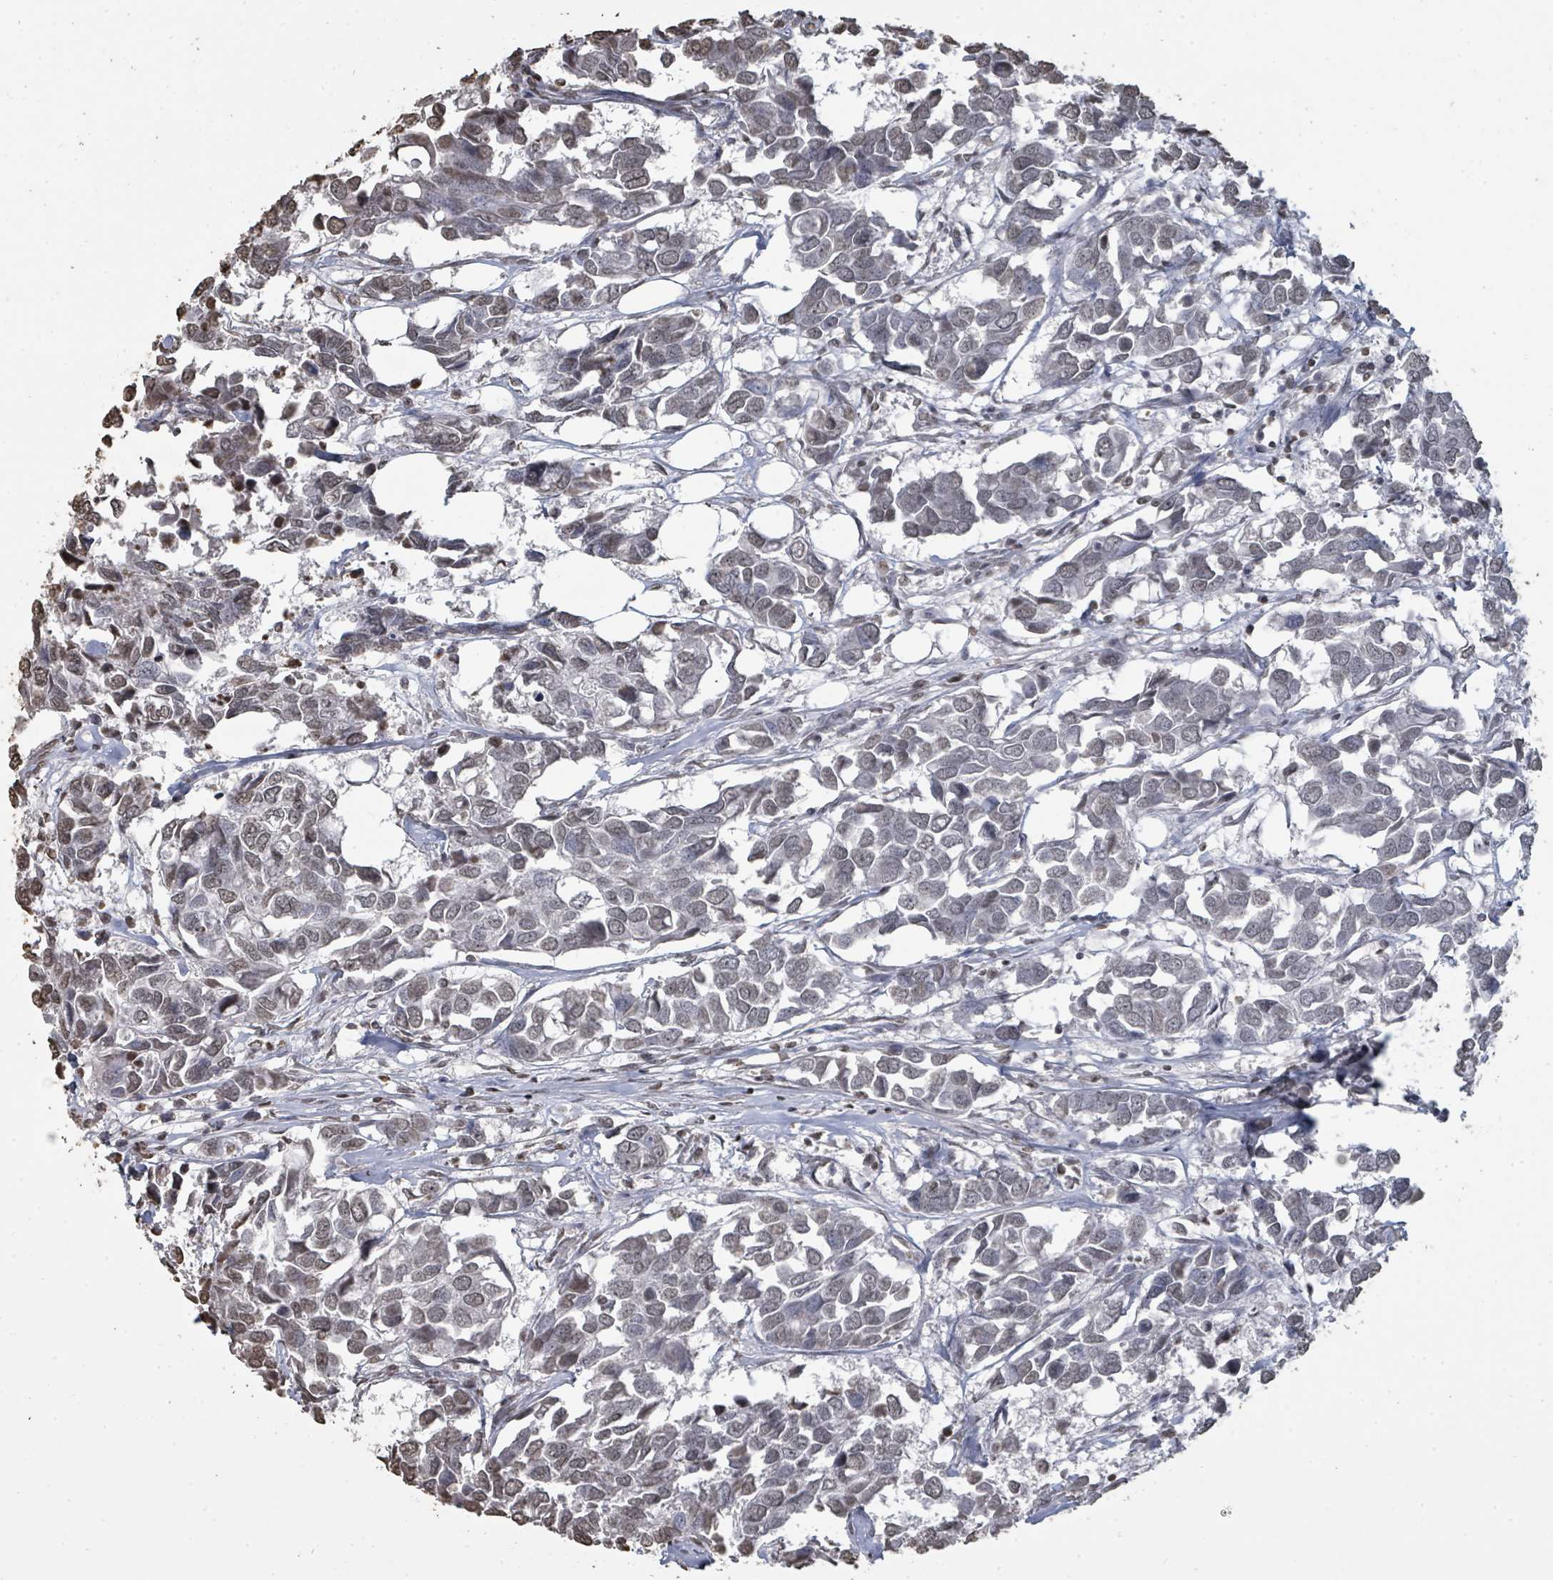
{"staining": {"intensity": "weak", "quantity": "<25%", "location": "nuclear"}, "tissue": "breast cancer", "cell_type": "Tumor cells", "image_type": "cancer", "snomed": [{"axis": "morphology", "description": "Duct carcinoma"}, {"axis": "topography", "description": "Breast"}], "caption": "Protein analysis of breast cancer (invasive ductal carcinoma) displays no significant staining in tumor cells.", "gene": "MRPS12", "patient": {"sex": "female", "age": 83}}